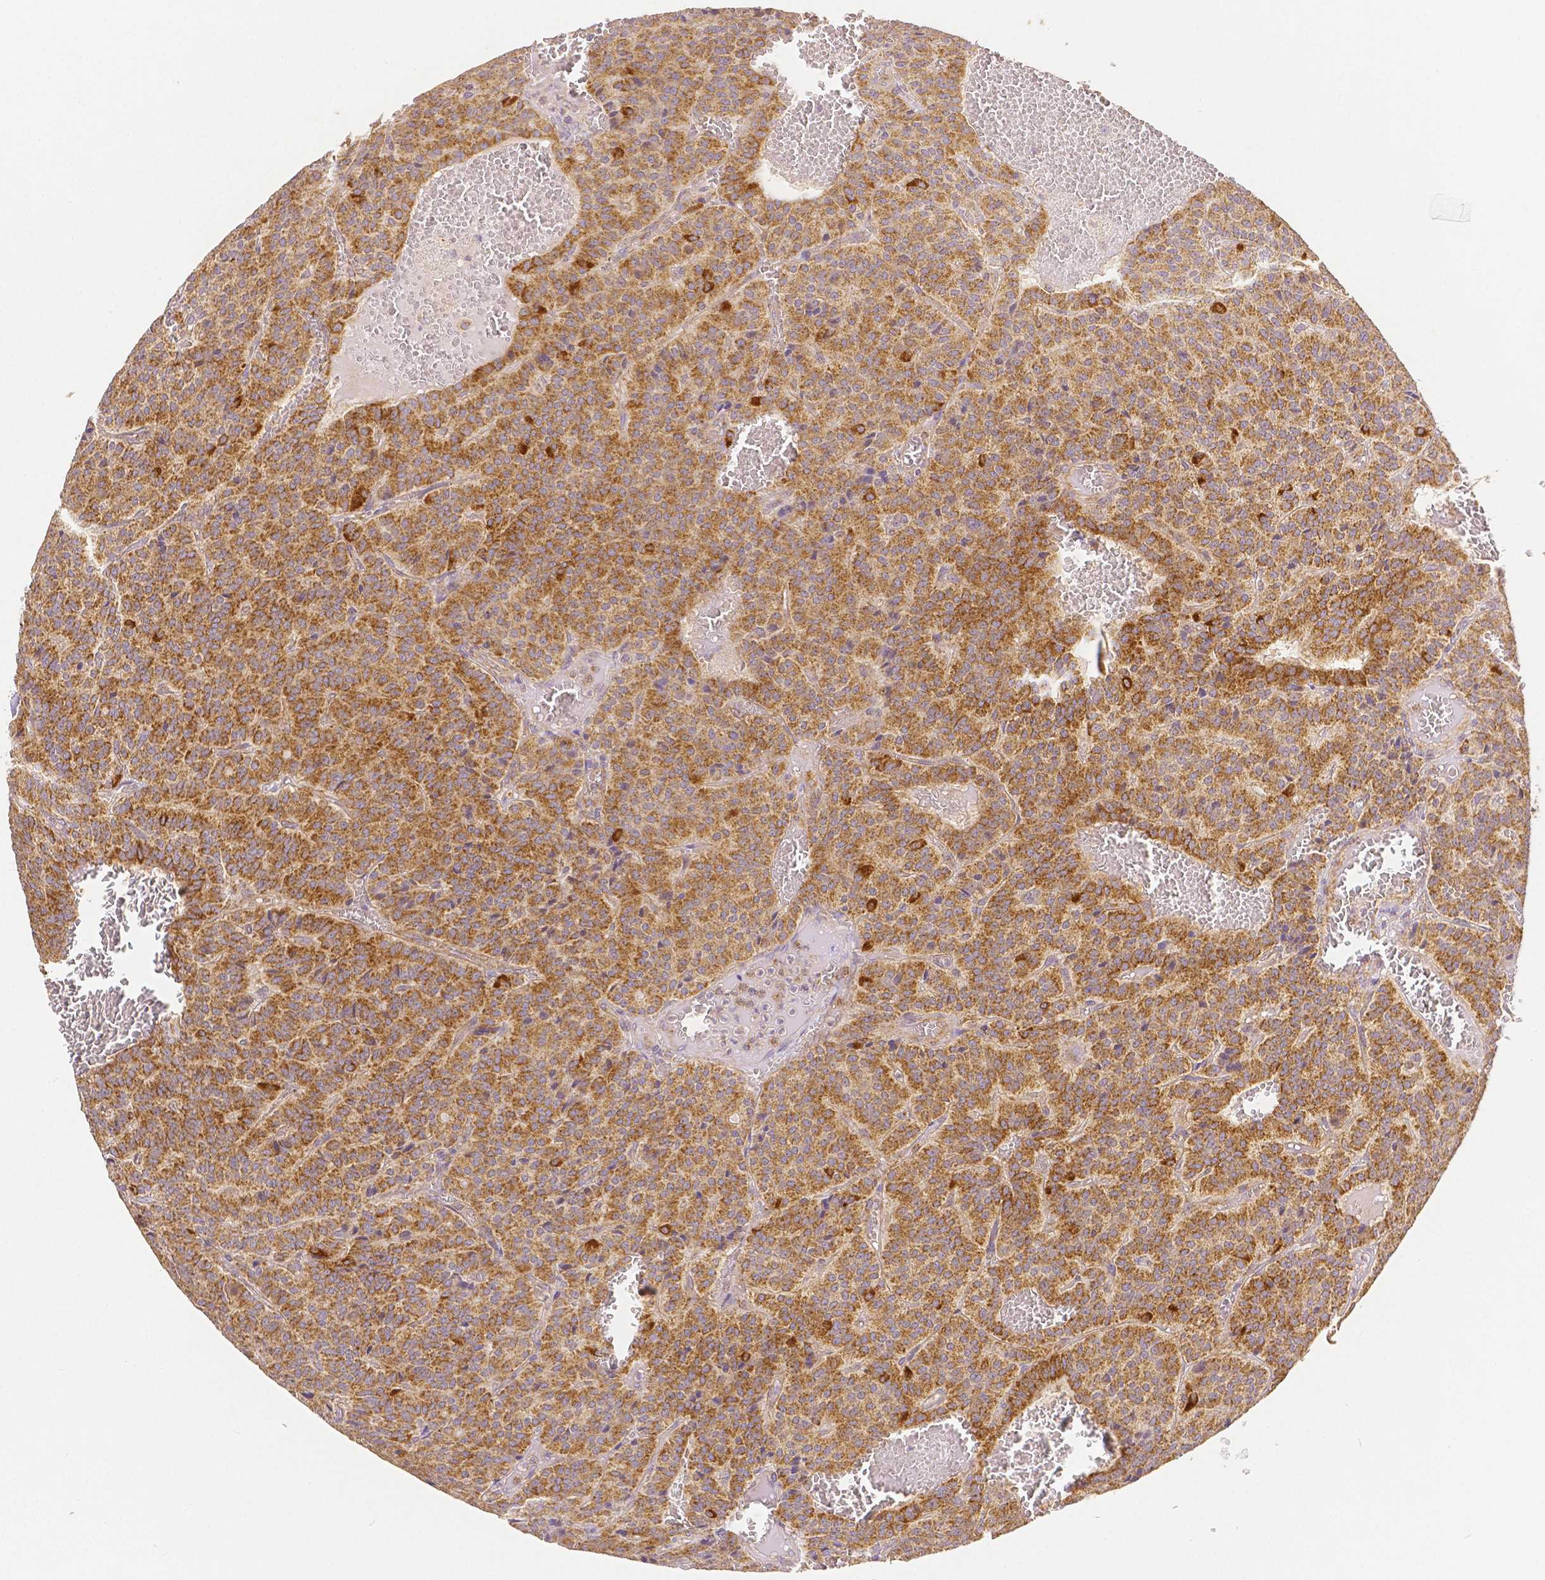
{"staining": {"intensity": "moderate", "quantity": ">75%", "location": "cytoplasmic/membranous"}, "tissue": "carcinoid", "cell_type": "Tumor cells", "image_type": "cancer", "snomed": [{"axis": "morphology", "description": "Carcinoid, malignant, NOS"}, {"axis": "topography", "description": "Lung"}], "caption": "A brown stain highlights moderate cytoplasmic/membranous staining of a protein in human malignant carcinoid tumor cells.", "gene": "RHOT1", "patient": {"sex": "male", "age": 70}}